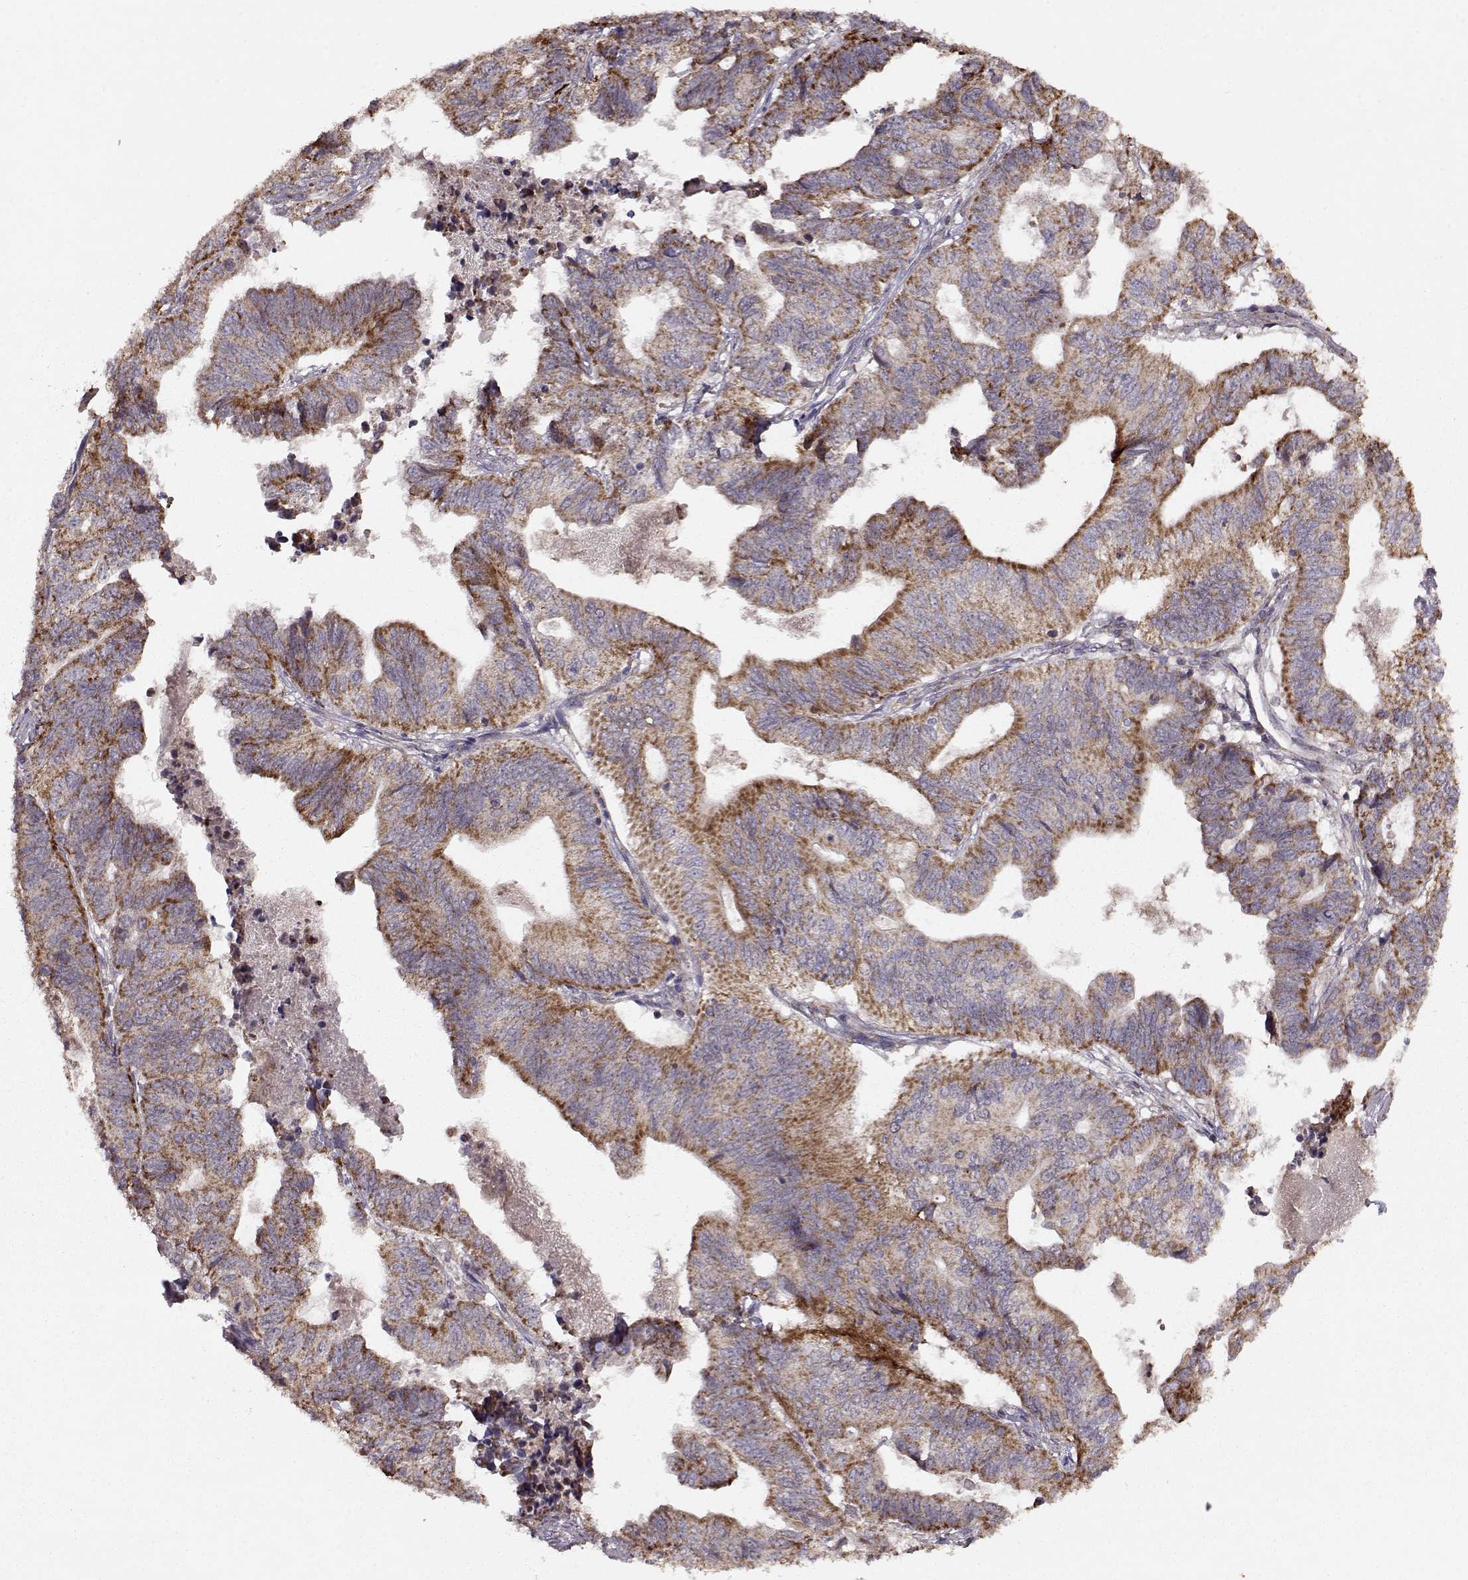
{"staining": {"intensity": "moderate", "quantity": ">75%", "location": "cytoplasmic/membranous"}, "tissue": "stomach cancer", "cell_type": "Tumor cells", "image_type": "cancer", "snomed": [{"axis": "morphology", "description": "Adenocarcinoma, NOS"}, {"axis": "topography", "description": "Stomach, upper"}], "caption": "Stomach cancer stained with a protein marker reveals moderate staining in tumor cells.", "gene": "CMTM3", "patient": {"sex": "female", "age": 67}}